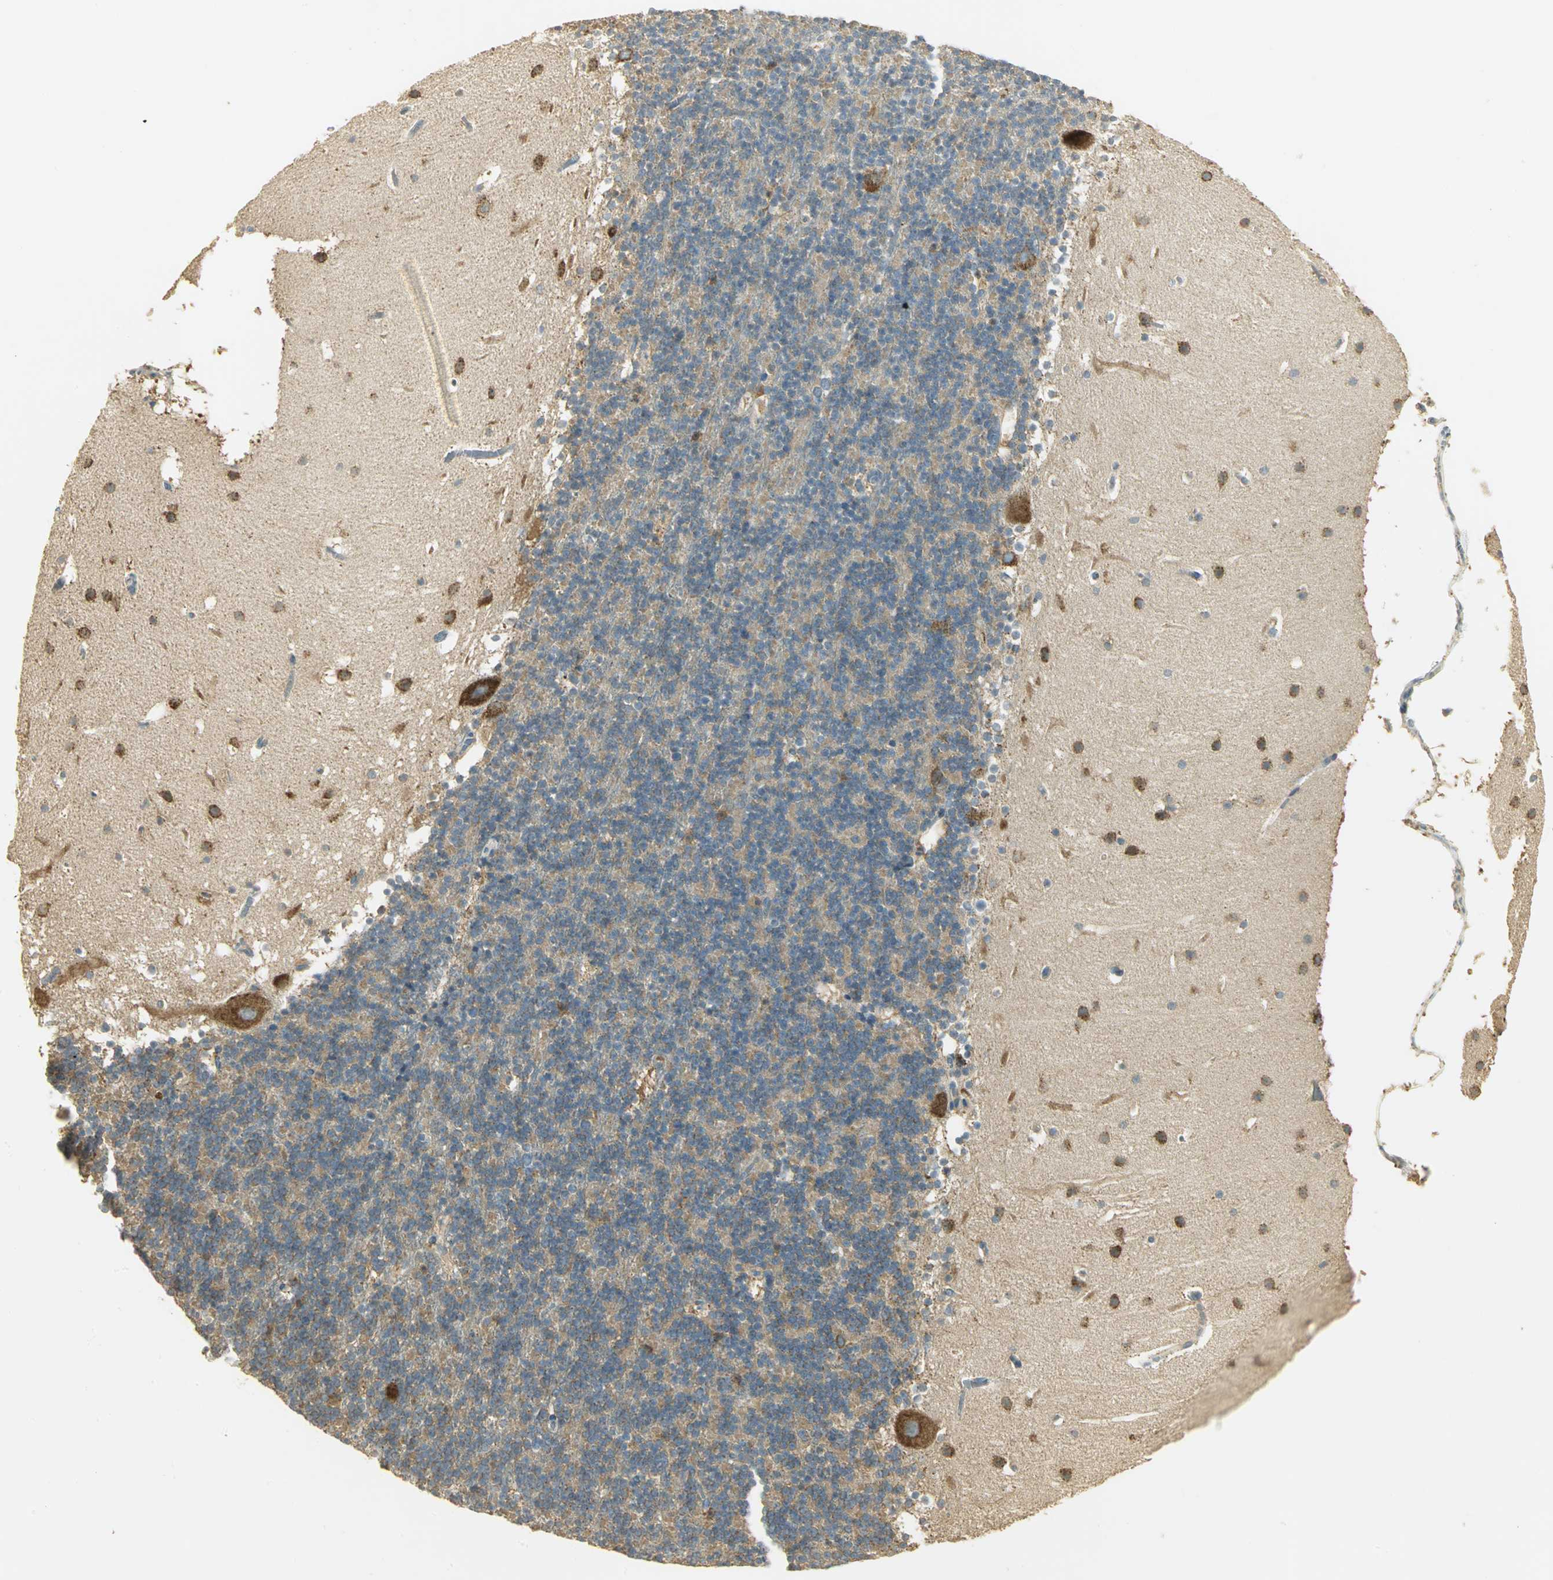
{"staining": {"intensity": "moderate", "quantity": "25%-75%", "location": "cytoplasmic/membranous"}, "tissue": "cerebellum", "cell_type": "Cells in granular layer", "image_type": "normal", "snomed": [{"axis": "morphology", "description": "Normal tissue, NOS"}, {"axis": "topography", "description": "Cerebellum"}], "caption": "There is medium levels of moderate cytoplasmic/membranous positivity in cells in granular layer of benign cerebellum, as demonstrated by immunohistochemical staining (brown color).", "gene": "RARS1", "patient": {"sex": "male", "age": 45}}